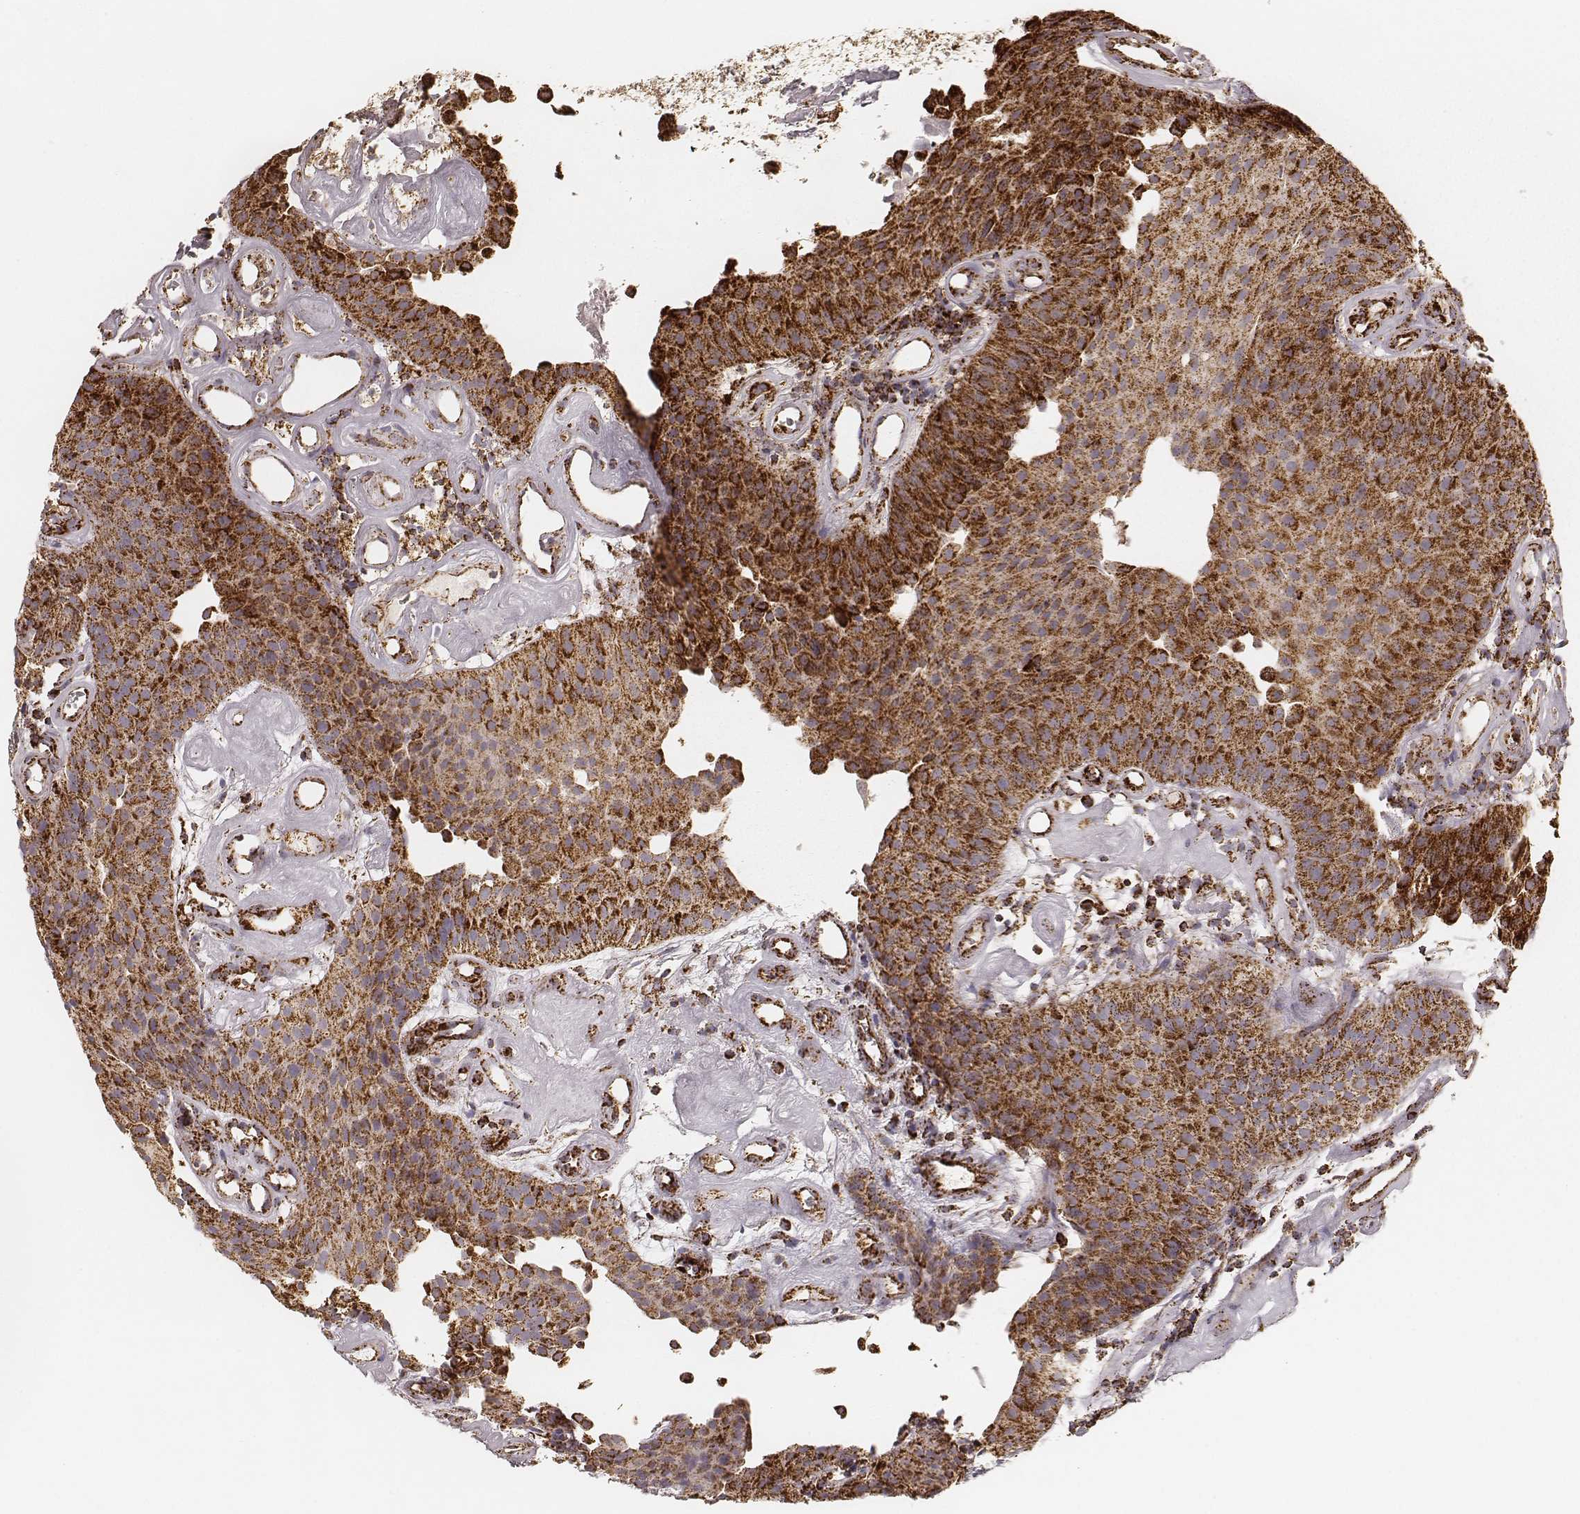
{"staining": {"intensity": "strong", "quantity": ">75%", "location": "cytoplasmic/membranous"}, "tissue": "urothelial cancer", "cell_type": "Tumor cells", "image_type": "cancer", "snomed": [{"axis": "morphology", "description": "Urothelial carcinoma, Low grade"}, {"axis": "topography", "description": "Urinary bladder"}], "caption": "High-power microscopy captured an immunohistochemistry (IHC) micrograph of urothelial cancer, revealing strong cytoplasmic/membranous expression in about >75% of tumor cells.", "gene": "CS", "patient": {"sex": "female", "age": 87}}